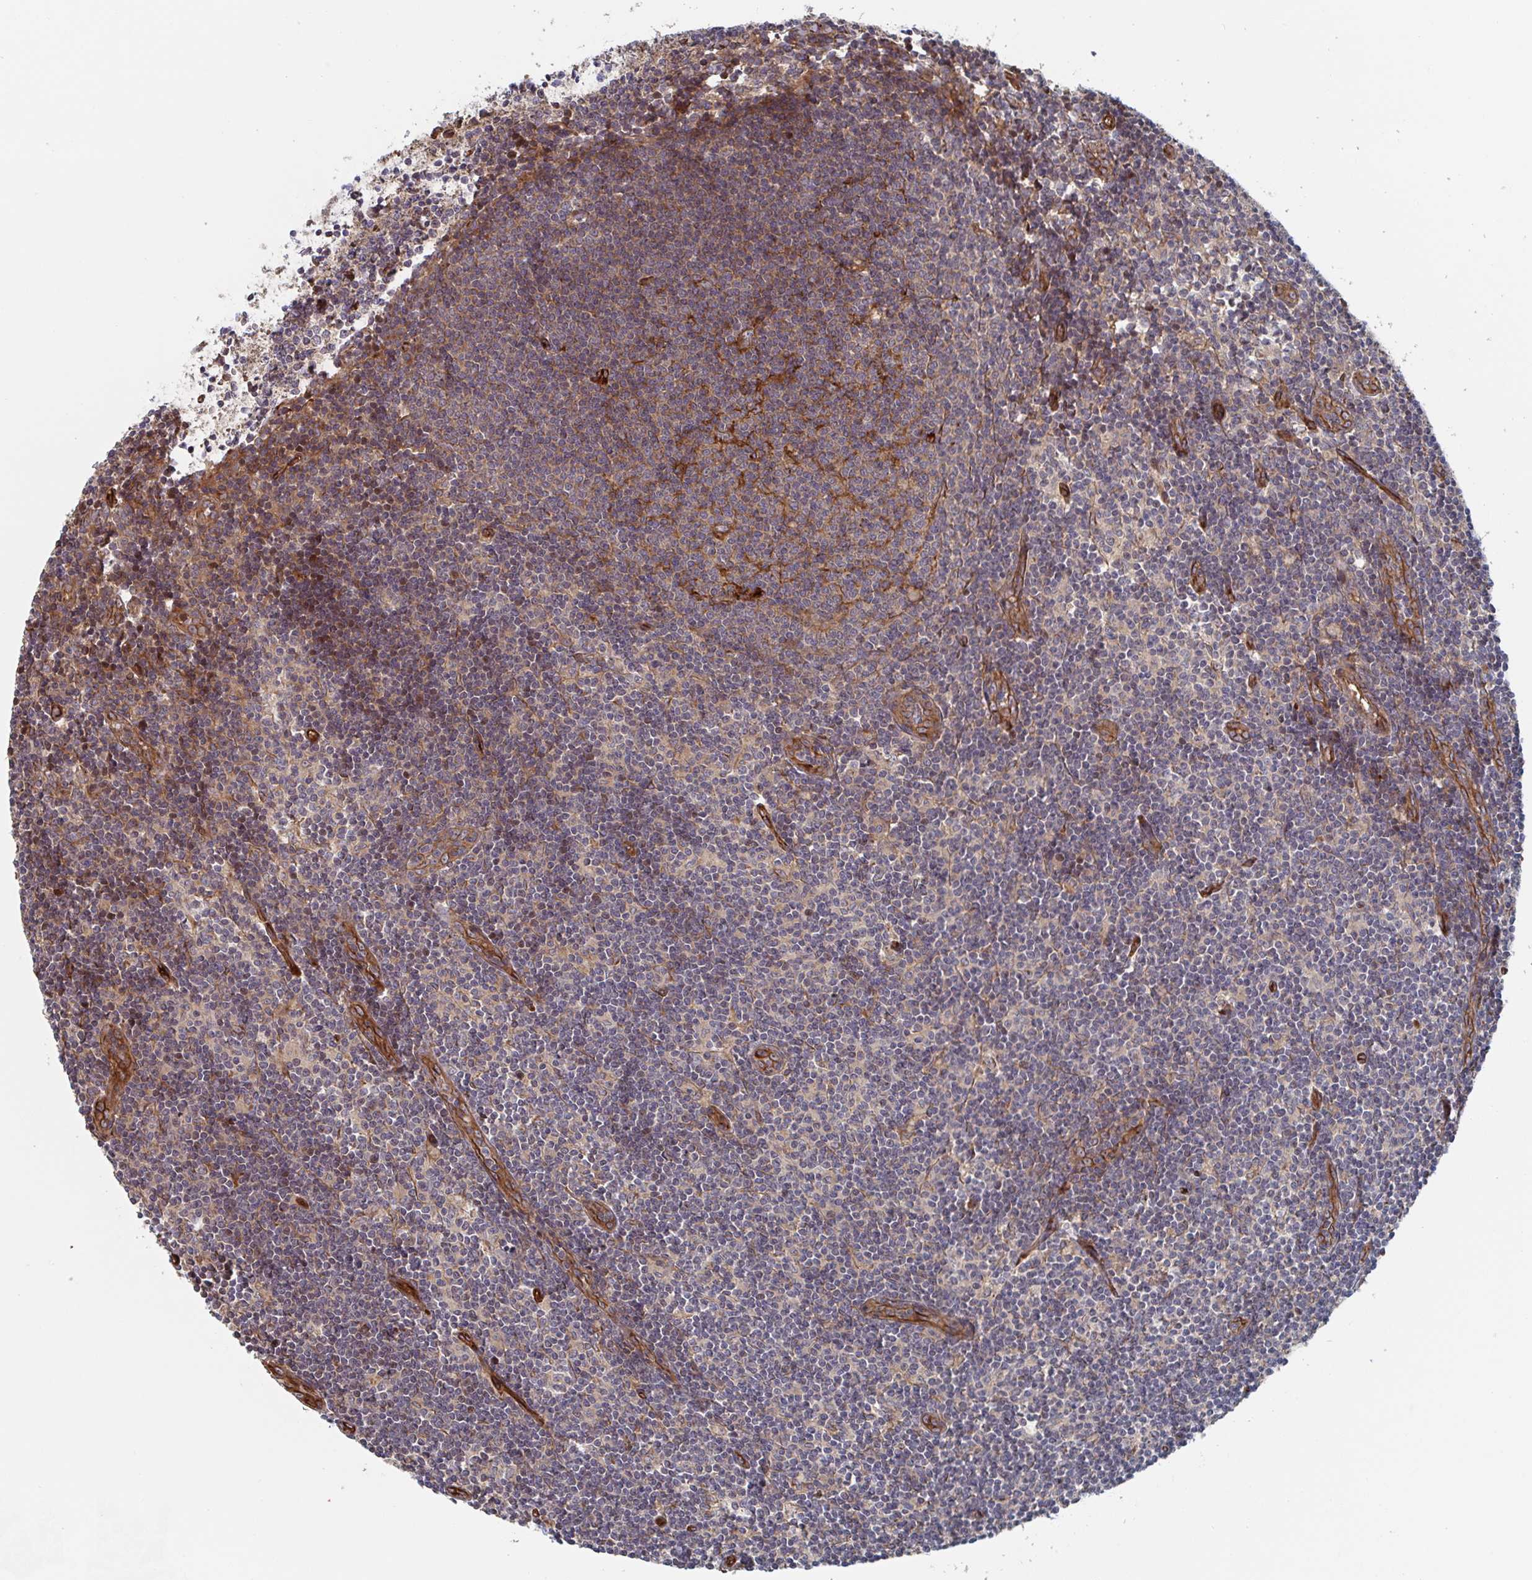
{"staining": {"intensity": "weak", "quantity": "25%-75%", "location": "cytoplasmic/membranous"}, "tissue": "lymph node", "cell_type": "Germinal center cells", "image_type": "normal", "snomed": [{"axis": "morphology", "description": "Normal tissue, NOS"}, {"axis": "topography", "description": "Lymph node"}], "caption": "Normal lymph node exhibits weak cytoplasmic/membranous expression in about 25%-75% of germinal center cells.", "gene": "DVL3", "patient": {"sex": "female", "age": 31}}